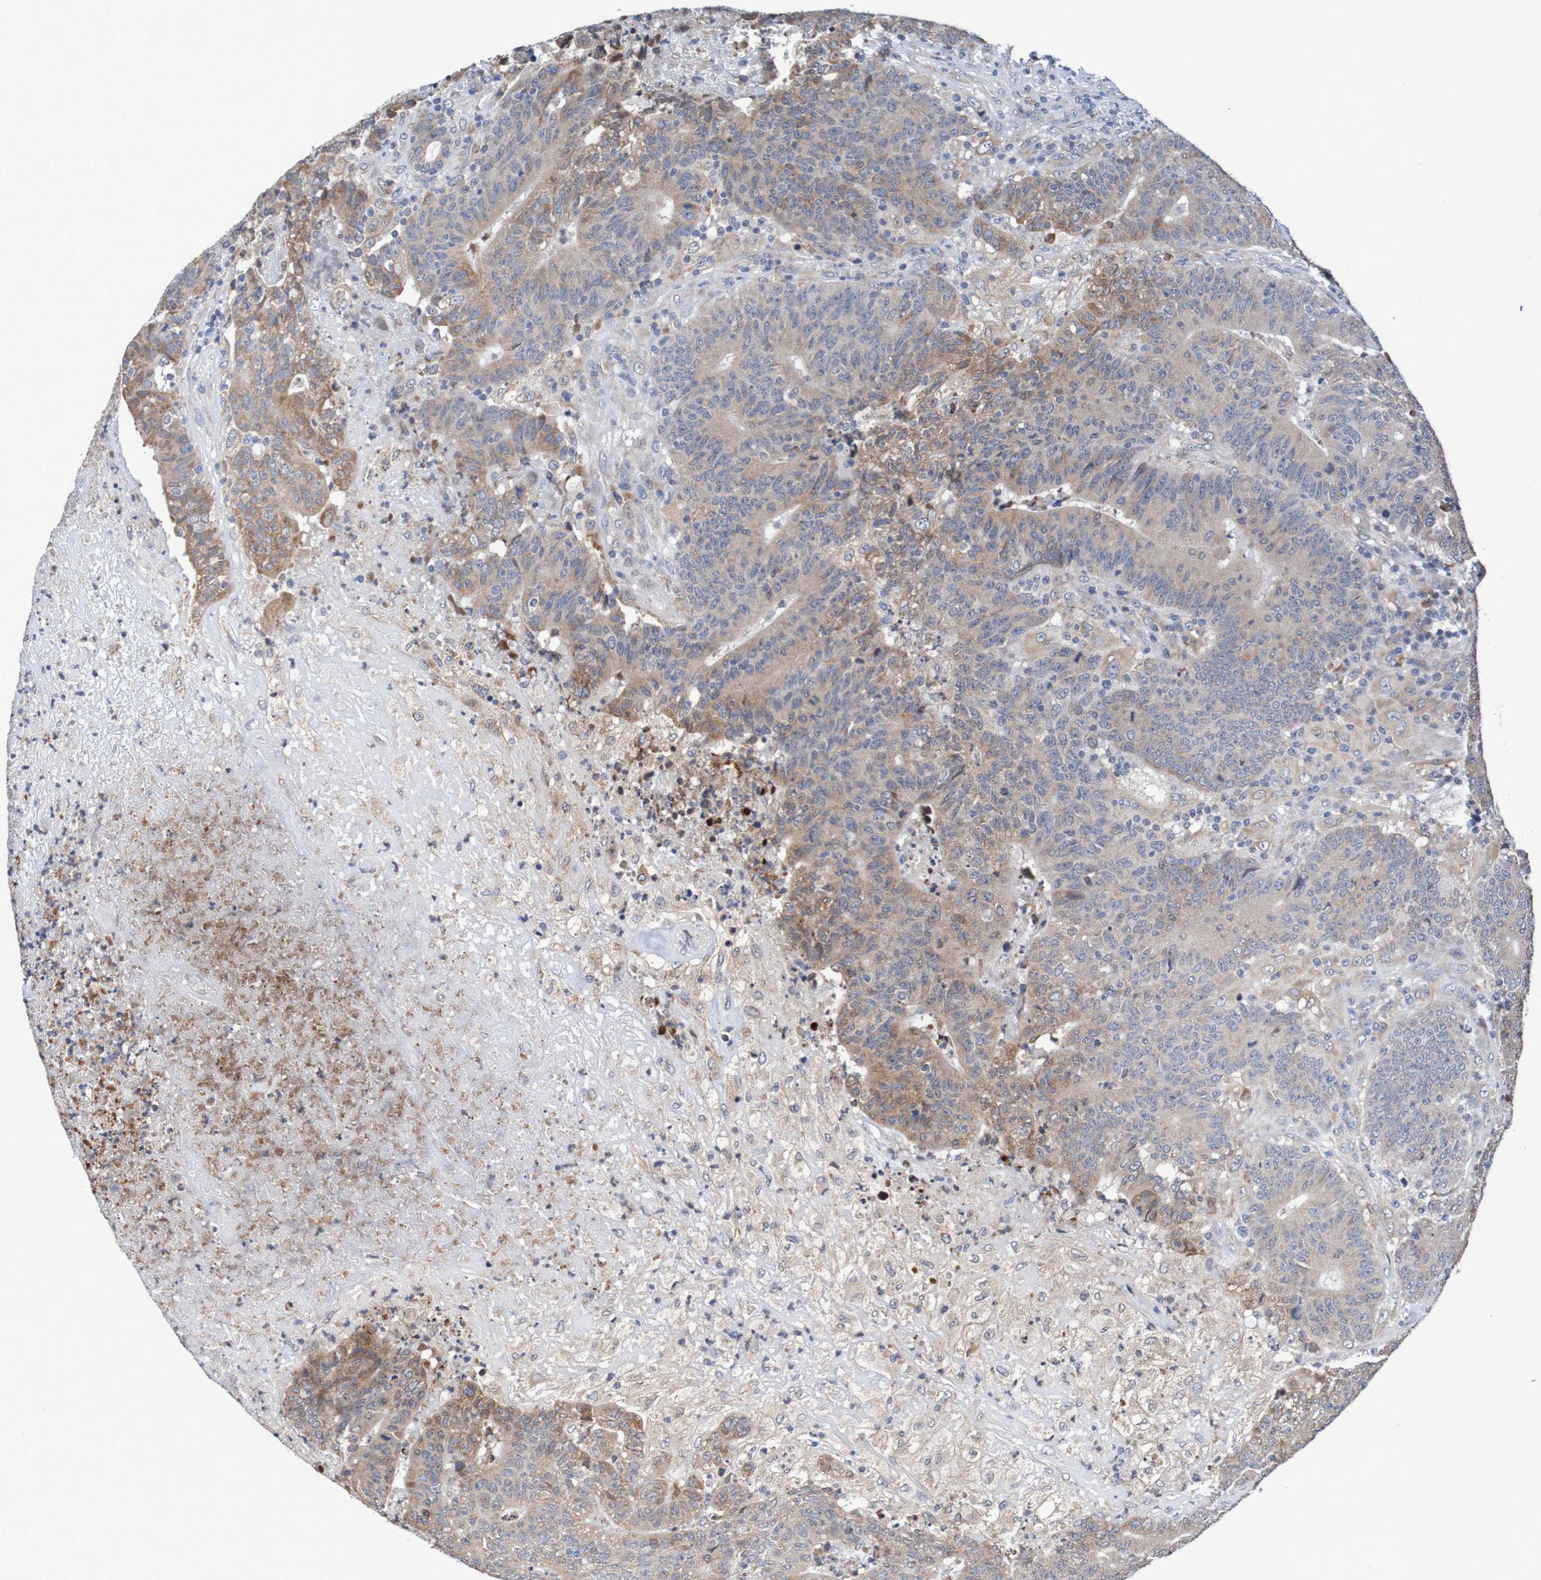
{"staining": {"intensity": "weak", "quantity": ">75%", "location": "cytoplasmic/membranous"}, "tissue": "colorectal cancer", "cell_type": "Tumor cells", "image_type": "cancer", "snomed": [{"axis": "morphology", "description": "Normal tissue, NOS"}, {"axis": "morphology", "description": "Adenocarcinoma, NOS"}, {"axis": "topography", "description": "Colon"}], "caption": "This photomicrograph exhibits immunohistochemistry (IHC) staining of colorectal adenocarcinoma, with low weak cytoplasmic/membranous expression in about >75% of tumor cells.", "gene": "FIBP", "patient": {"sex": "female", "age": 75}}